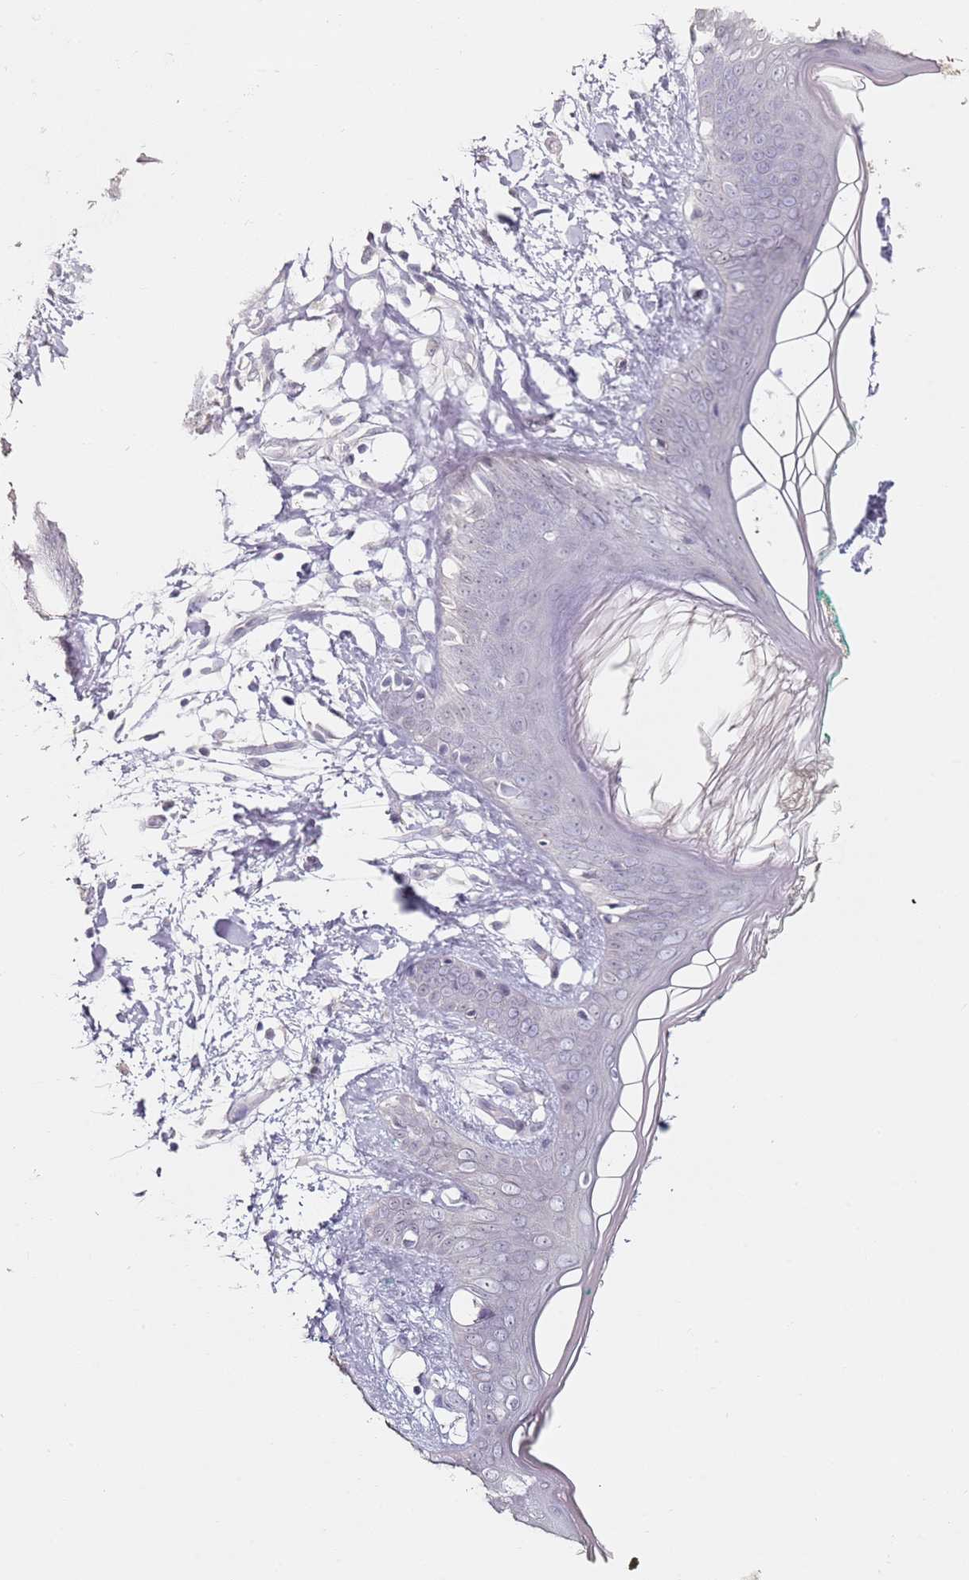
{"staining": {"intensity": "negative", "quantity": "none", "location": "none"}, "tissue": "skin", "cell_type": "Fibroblasts", "image_type": "normal", "snomed": [{"axis": "morphology", "description": "Normal tissue, NOS"}, {"axis": "topography", "description": "Skin"}], "caption": "Protein analysis of benign skin displays no significant staining in fibroblasts. (Brightfield microscopy of DAB immunohistochemistry (IHC) at high magnification).", "gene": "DNAH11", "patient": {"sex": "female", "age": 34}}